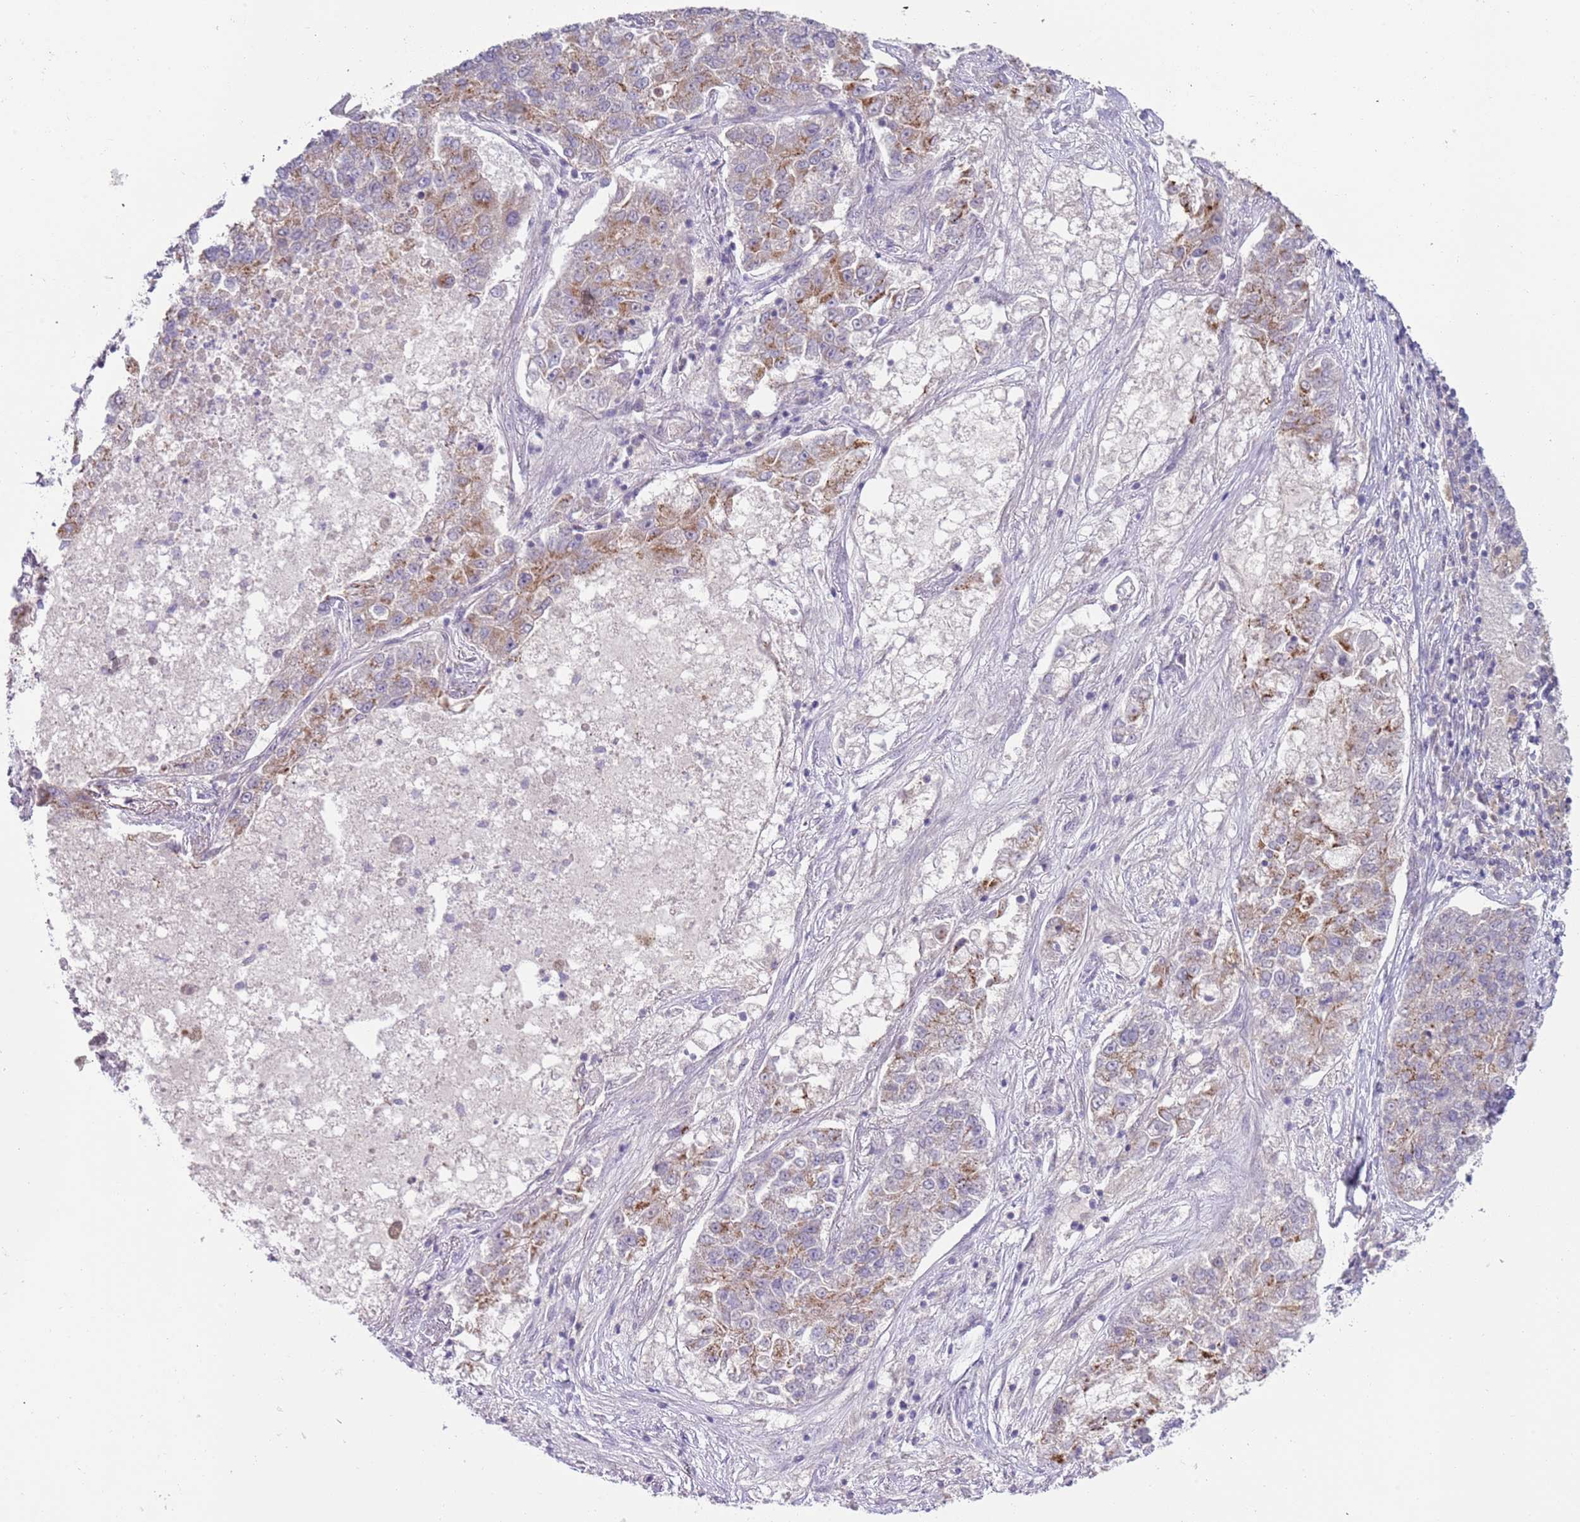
{"staining": {"intensity": "moderate", "quantity": "25%-75%", "location": "cytoplasmic/membranous"}, "tissue": "lung cancer", "cell_type": "Tumor cells", "image_type": "cancer", "snomed": [{"axis": "morphology", "description": "Adenocarcinoma, NOS"}, {"axis": "topography", "description": "Lung"}], "caption": "Immunohistochemistry (DAB (3,3'-diaminobenzidine)) staining of lung cancer (adenocarcinoma) reveals moderate cytoplasmic/membranous protein positivity in about 25%-75% of tumor cells.", "gene": "TM2D1", "patient": {"sex": "male", "age": 49}}